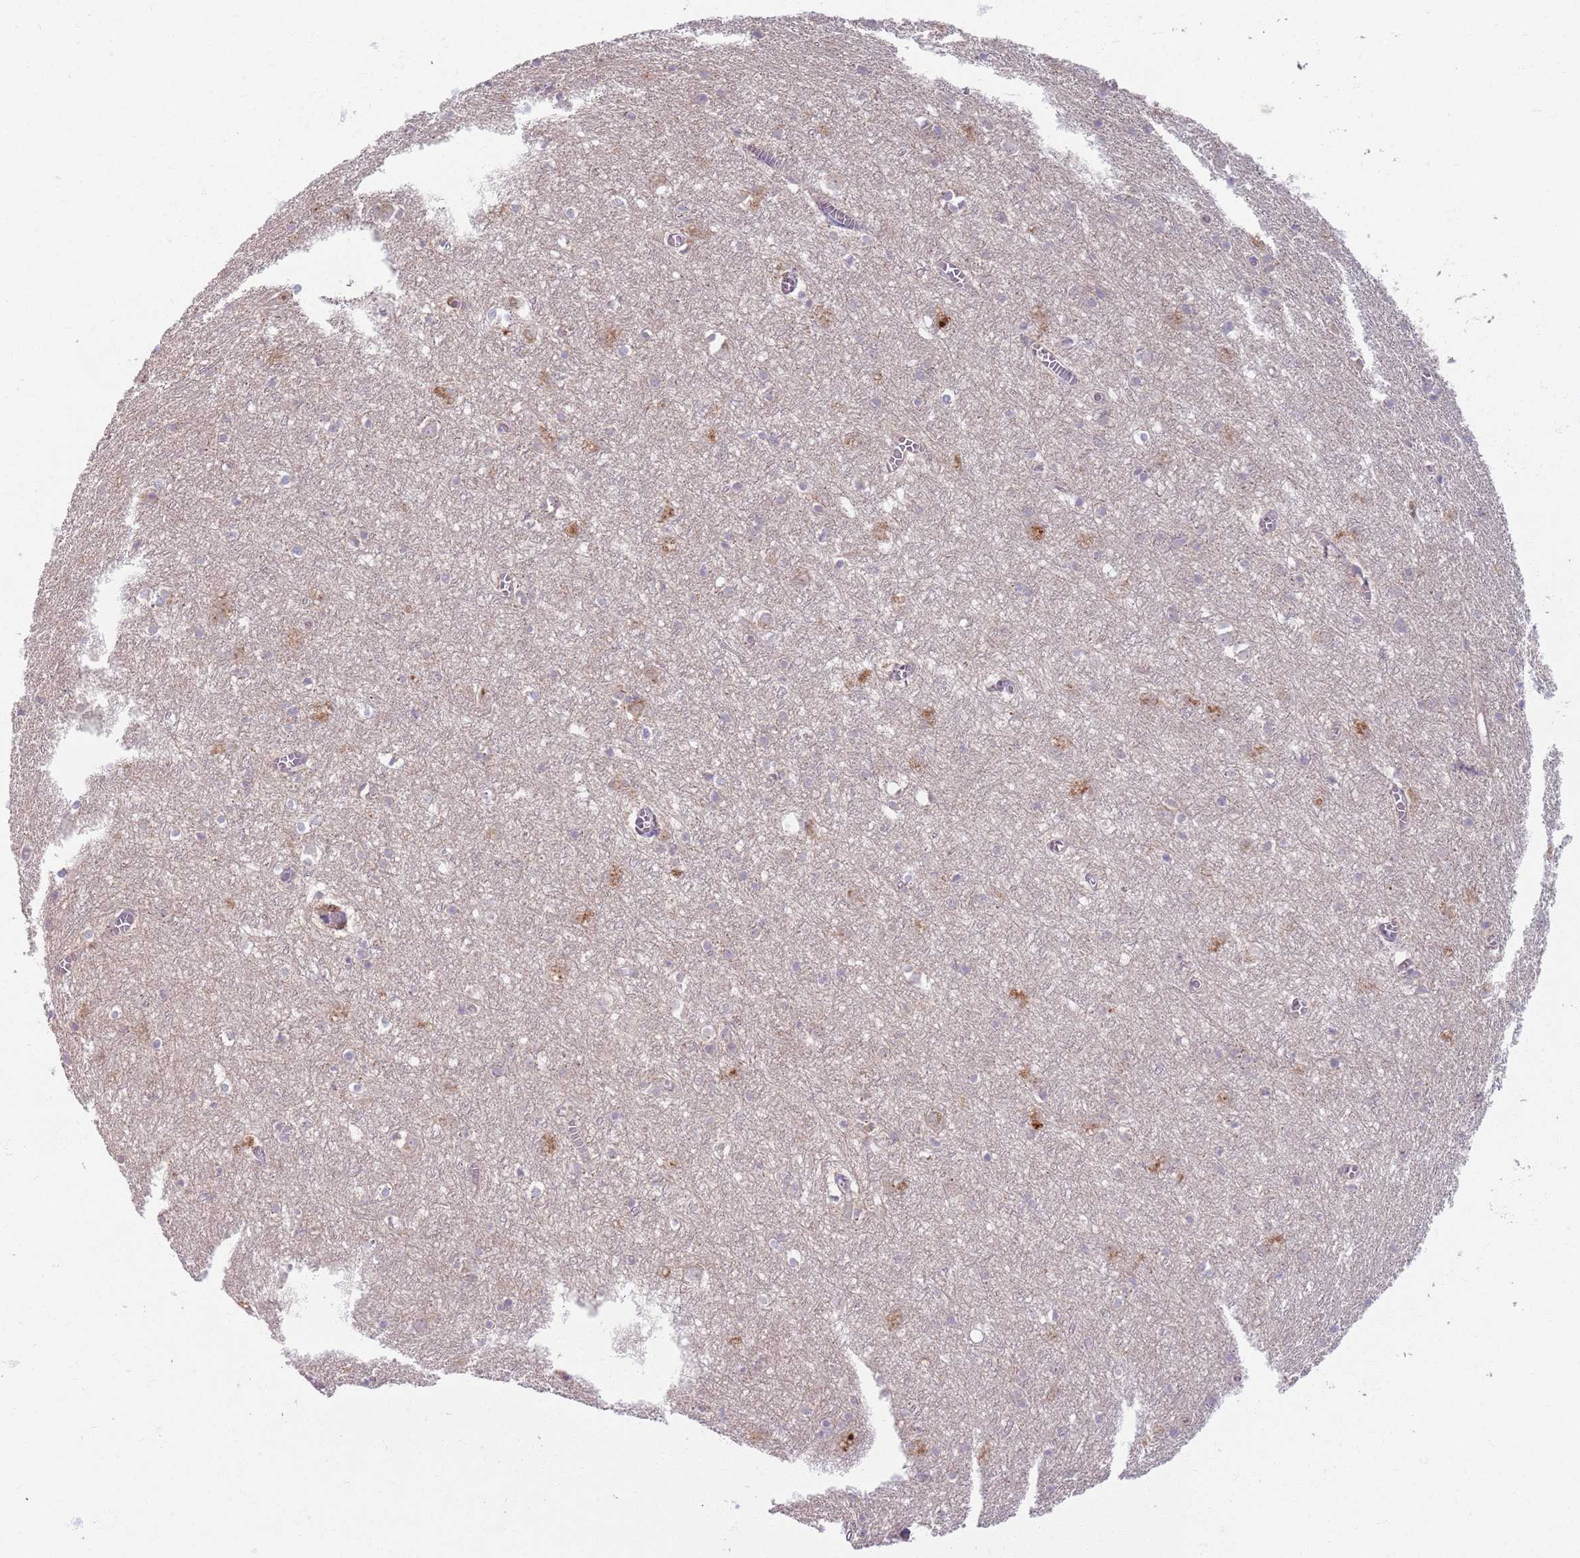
{"staining": {"intensity": "negative", "quantity": "none", "location": "none"}, "tissue": "cerebral cortex", "cell_type": "Endothelial cells", "image_type": "normal", "snomed": [{"axis": "morphology", "description": "Normal tissue, NOS"}, {"axis": "topography", "description": "Cerebral cortex"}], "caption": "Endothelial cells show no significant positivity in unremarkable cerebral cortex.", "gene": "ZDHHC2", "patient": {"sex": "female", "age": 64}}